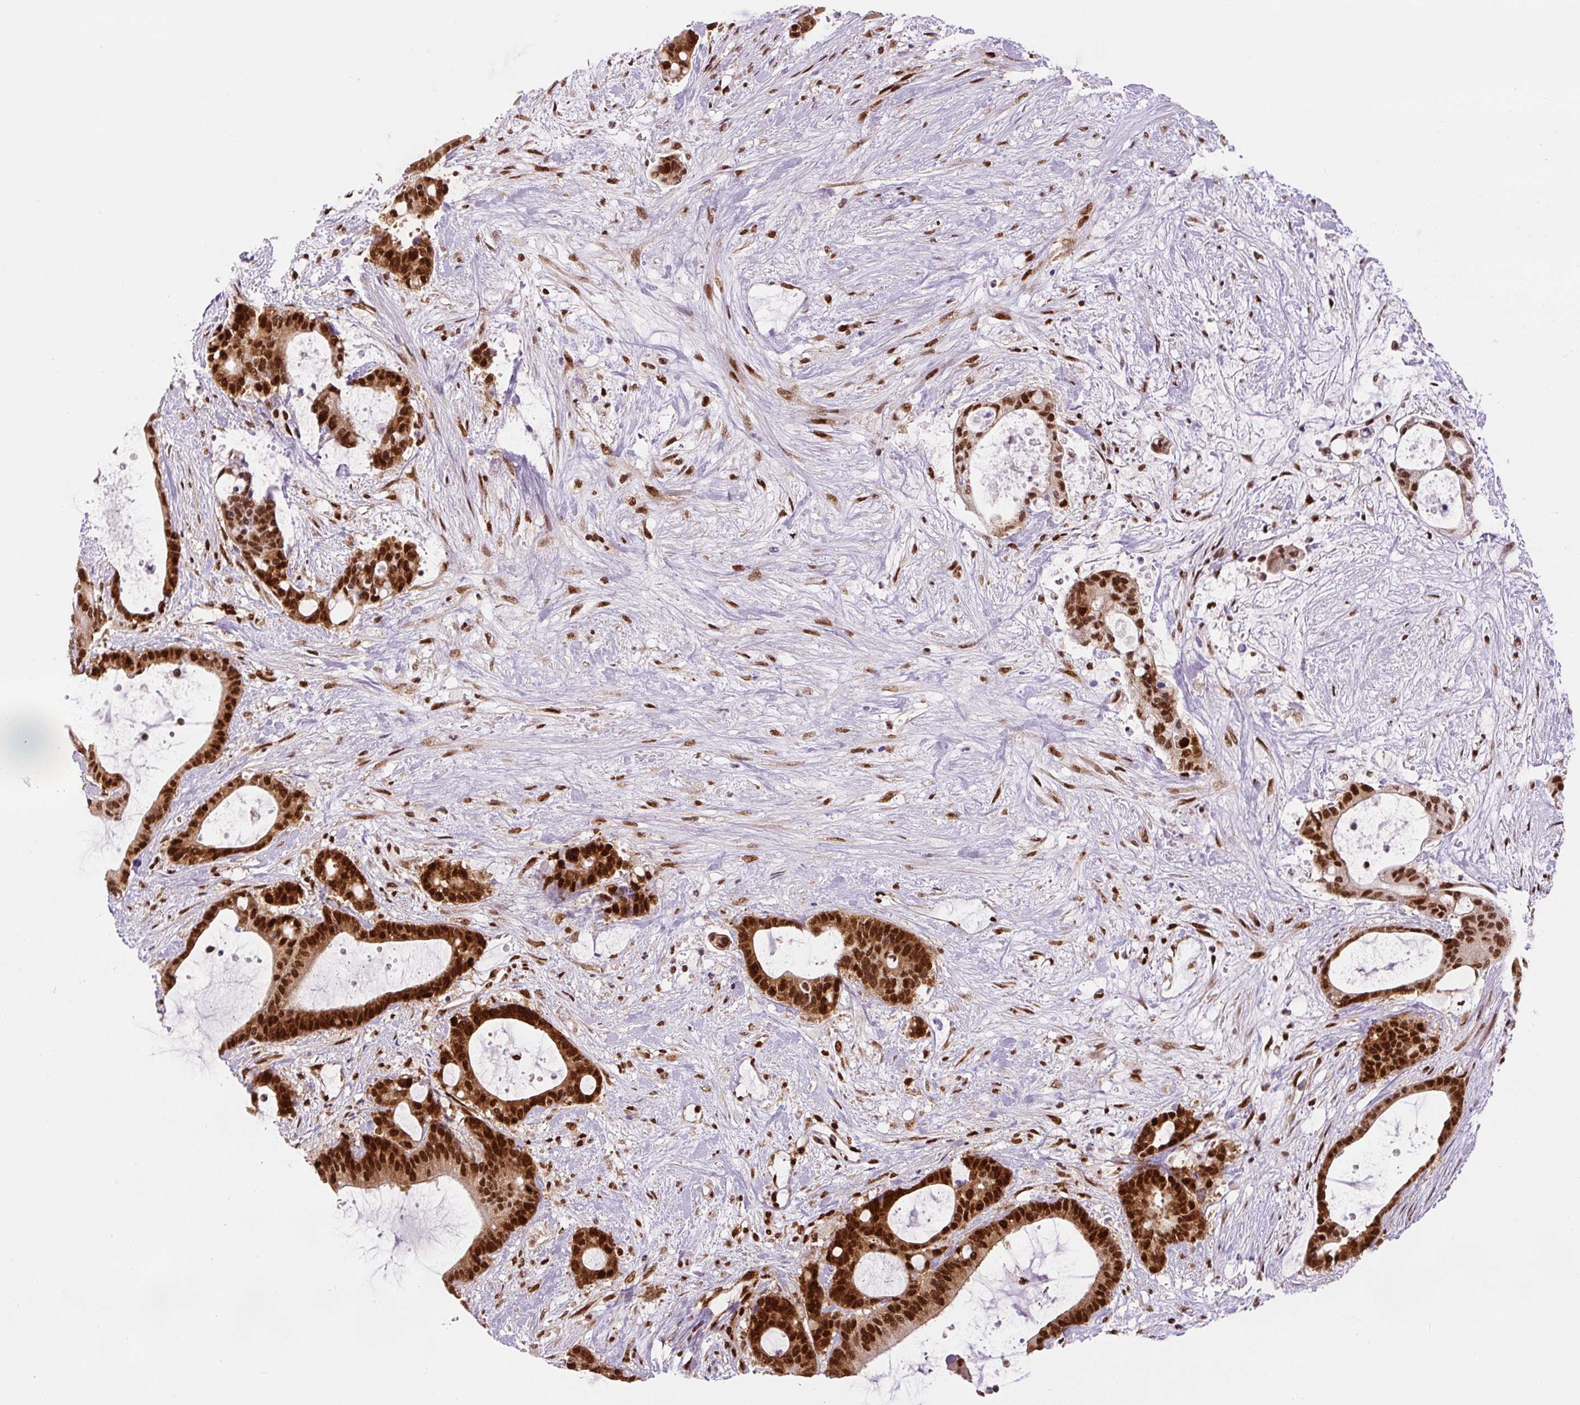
{"staining": {"intensity": "strong", "quantity": ">75%", "location": "nuclear"}, "tissue": "liver cancer", "cell_type": "Tumor cells", "image_type": "cancer", "snomed": [{"axis": "morphology", "description": "Normal tissue, NOS"}, {"axis": "morphology", "description": "Cholangiocarcinoma"}, {"axis": "topography", "description": "Liver"}, {"axis": "topography", "description": "Peripheral nerve tissue"}], "caption": "DAB (3,3'-diaminobenzidine) immunohistochemical staining of human liver cancer (cholangiocarcinoma) shows strong nuclear protein positivity in approximately >75% of tumor cells. (Brightfield microscopy of DAB IHC at high magnification).", "gene": "FUS", "patient": {"sex": "female", "age": 73}}